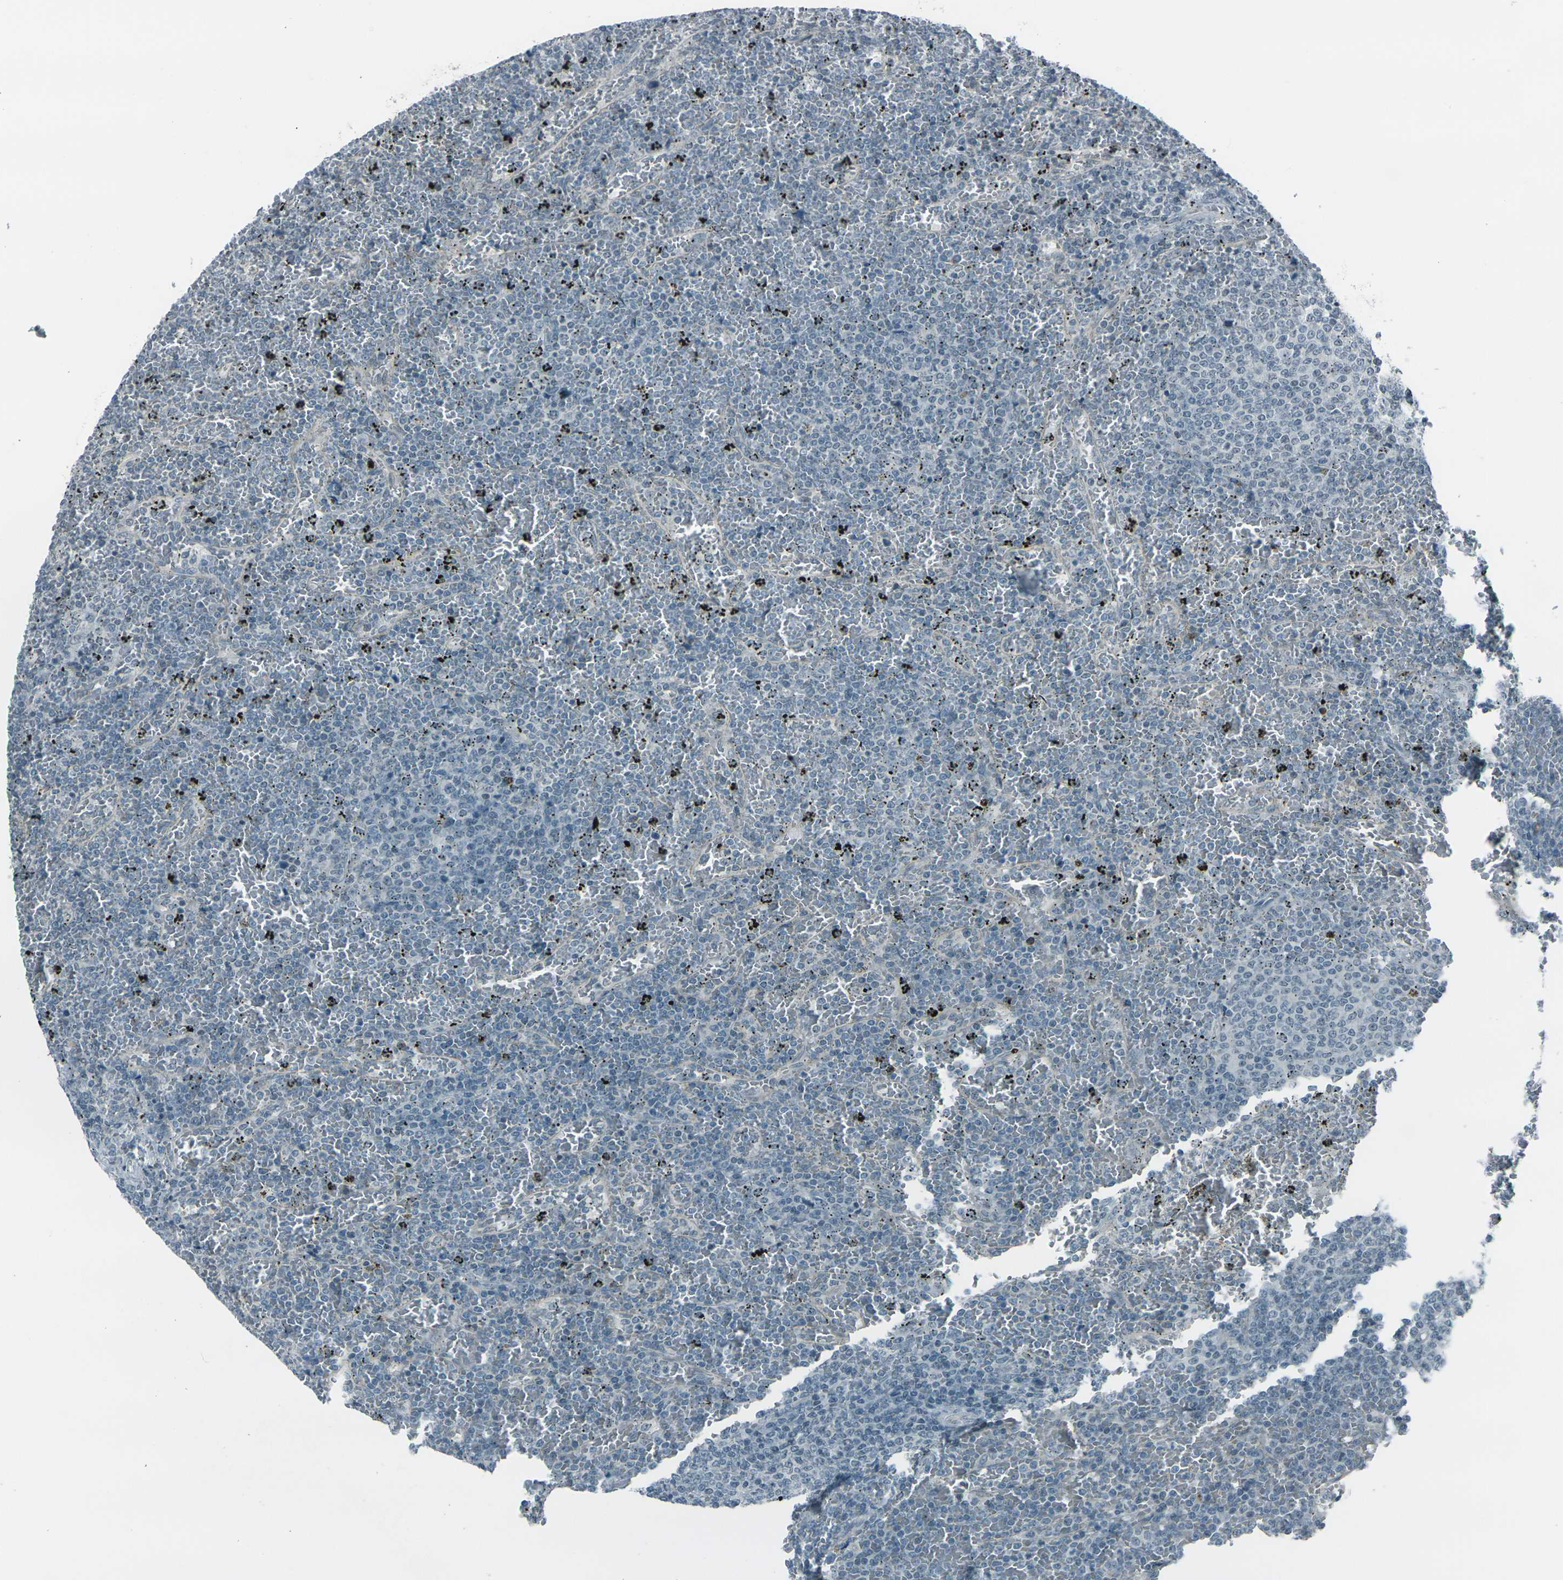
{"staining": {"intensity": "negative", "quantity": "none", "location": "none"}, "tissue": "lymphoma", "cell_type": "Tumor cells", "image_type": "cancer", "snomed": [{"axis": "morphology", "description": "Malignant lymphoma, non-Hodgkin's type, Low grade"}, {"axis": "topography", "description": "Spleen"}], "caption": "An immunohistochemistry histopathology image of malignant lymphoma, non-Hodgkin's type (low-grade) is shown. There is no staining in tumor cells of malignant lymphoma, non-Hodgkin's type (low-grade).", "gene": "GPR19", "patient": {"sex": "female", "age": 77}}